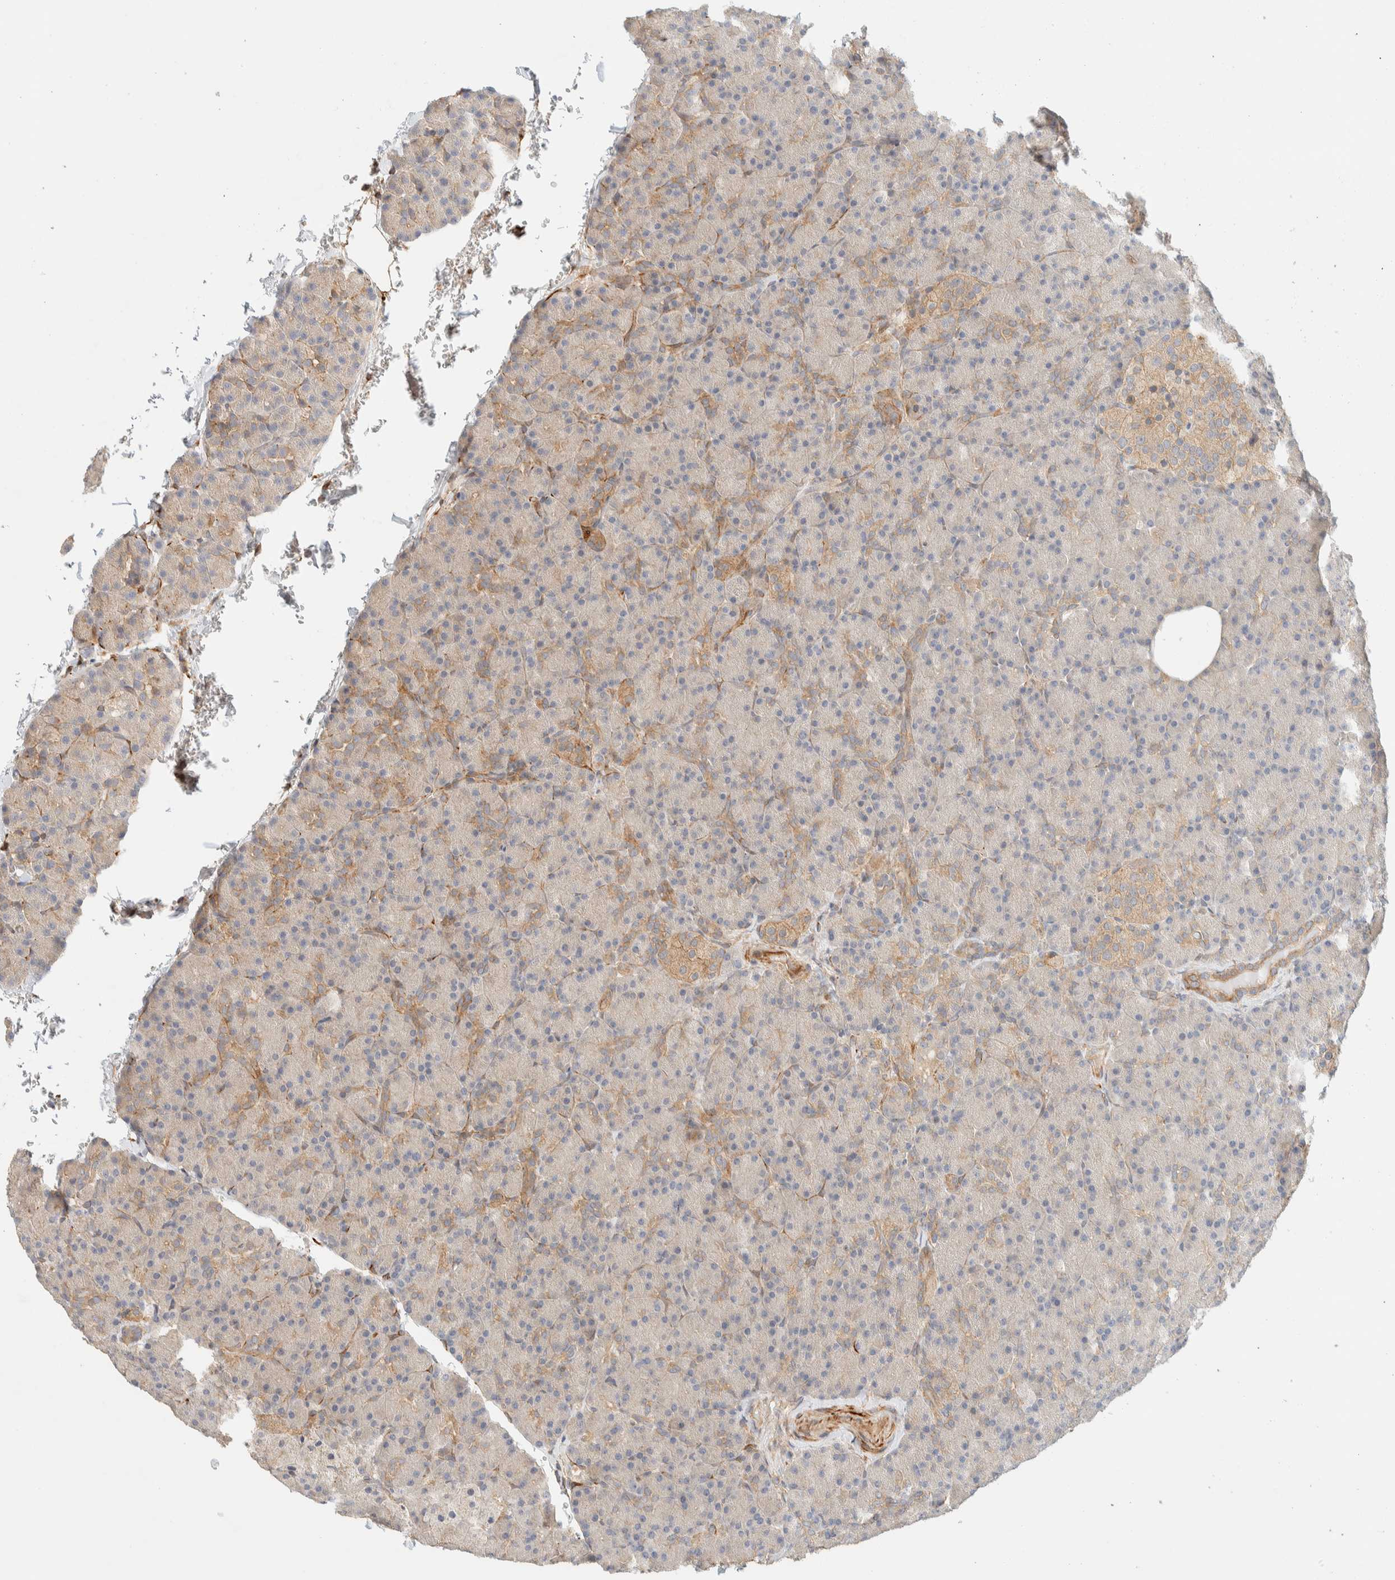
{"staining": {"intensity": "weak", "quantity": "25%-75%", "location": "cytoplasmic/membranous"}, "tissue": "pancreas", "cell_type": "Exocrine glandular cells", "image_type": "normal", "snomed": [{"axis": "morphology", "description": "Normal tissue, NOS"}, {"axis": "topography", "description": "Pancreas"}], "caption": "IHC (DAB (3,3'-diaminobenzidine)) staining of unremarkable pancreas demonstrates weak cytoplasmic/membranous protein expression in approximately 25%-75% of exocrine glandular cells.", "gene": "FAT1", "patient": {"sex": "female", "age": 43}}